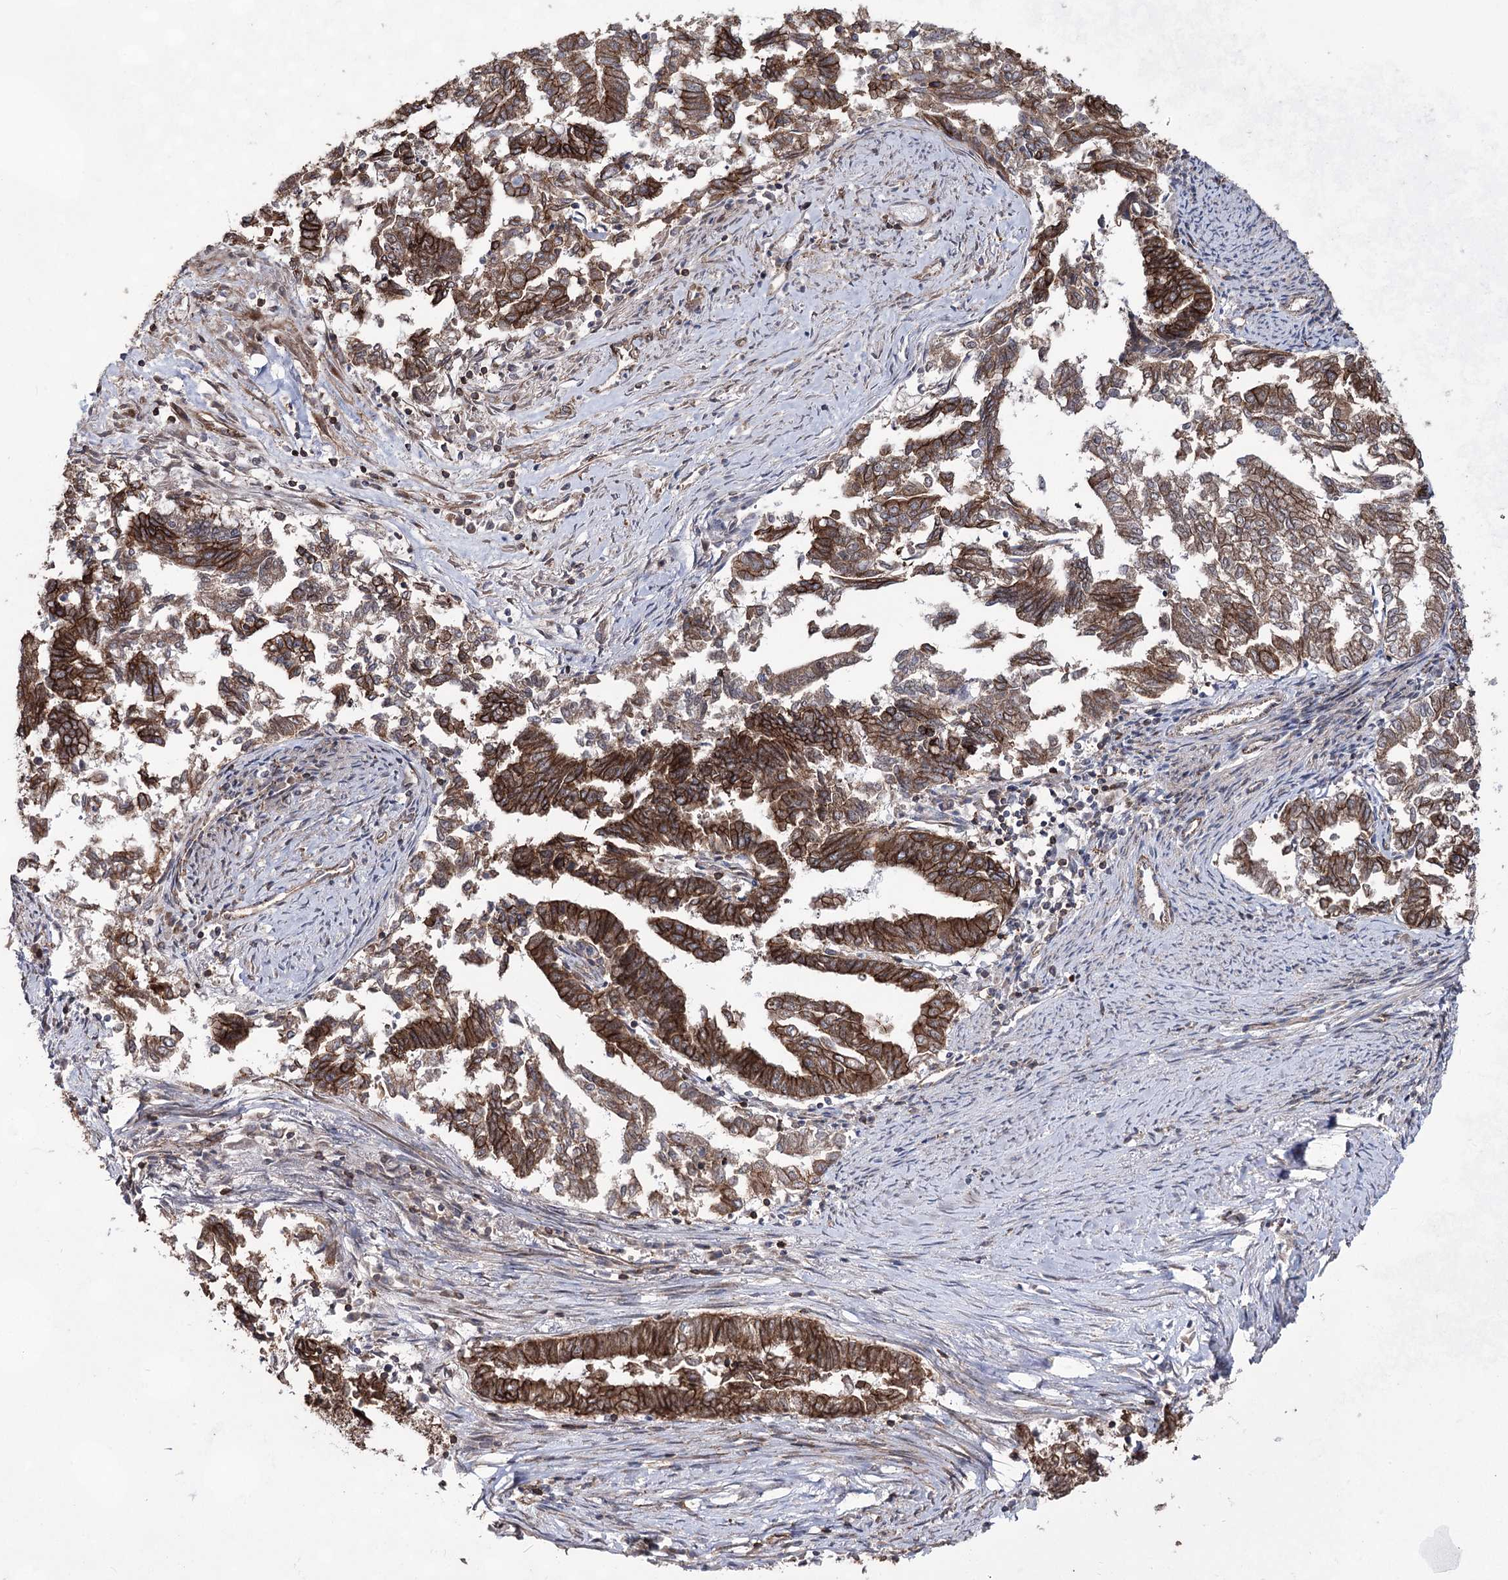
{"staining": {"intensity": "strong", "quantity": ">75%", "location": "cytoplasmic/membranous"}, "tissue": "endometrial cancer", "cell_type": "Tumor cells", "image_type": "cancer", "snomed": [{"axis": "morphology", "description": "Adenocarcinoma, NOS"}, {"axis": "topography", "description": "Endometrium"}], "caption": "Human endometrial cancer stained with a protein marker demonstrates strong staining in tumor cells.", "gene": "DHX29", "patient": {"sex": "female", "age": 79}}